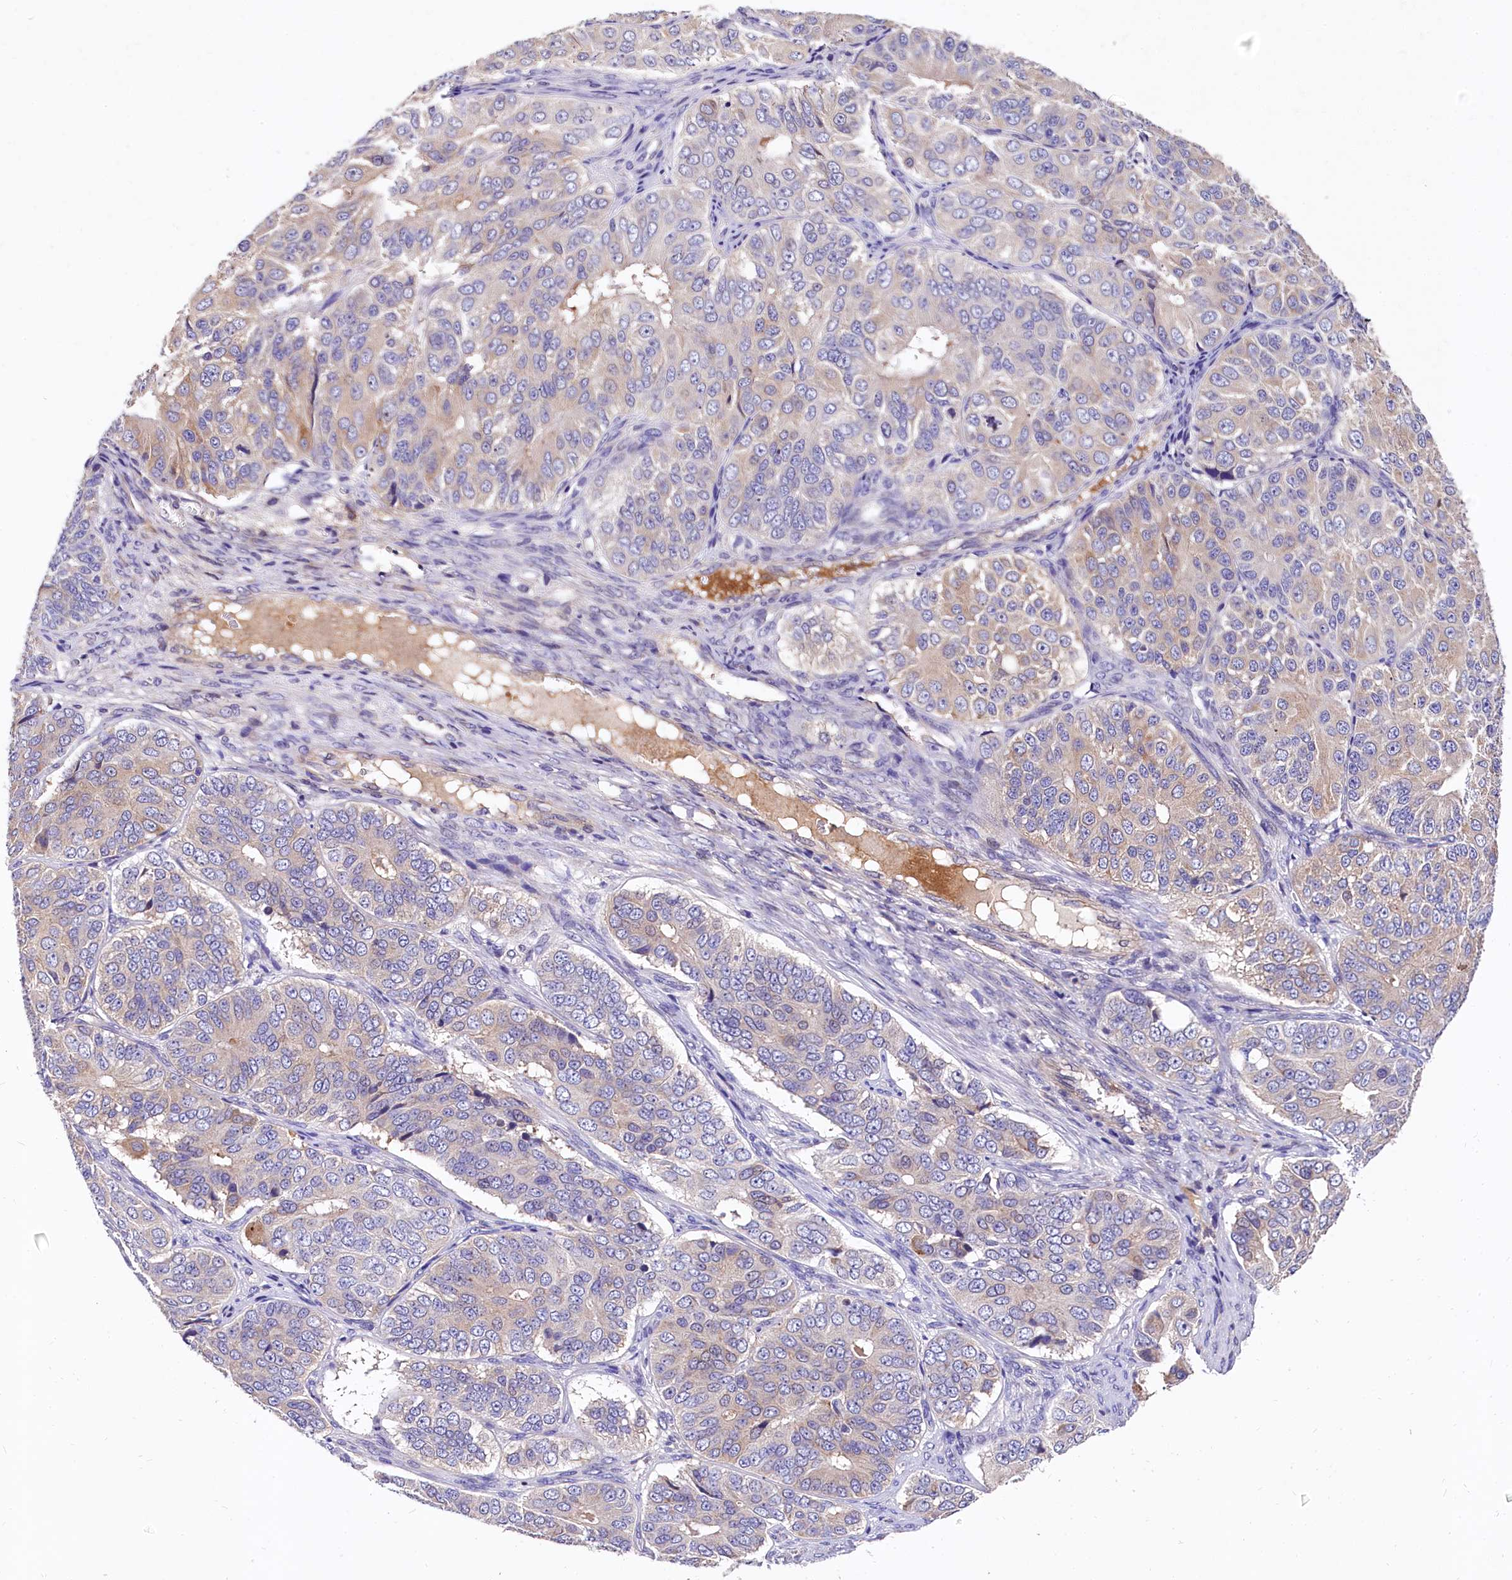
{"staining": {"intensity": "negative", "quantity": "none", "location": "none"}, "tissue": "ovarian cancer", "cell_type": "Tumor cells", "image_type": "cancer", "snomed": [{"axis": "morphology", "description": "Carcinoma, endometroid"}, {"axis": "topography", "description": "Ovary"}], "caption": "Immunohistochemistry (IHC) image of human ovarian endometroid carcinoma stained for a protein (brown), which shows no expression in tumor cells. Nuclei are stained in blue.", "gene": "EPS8L2", "patient": {"sex": "female", "age": 51}}